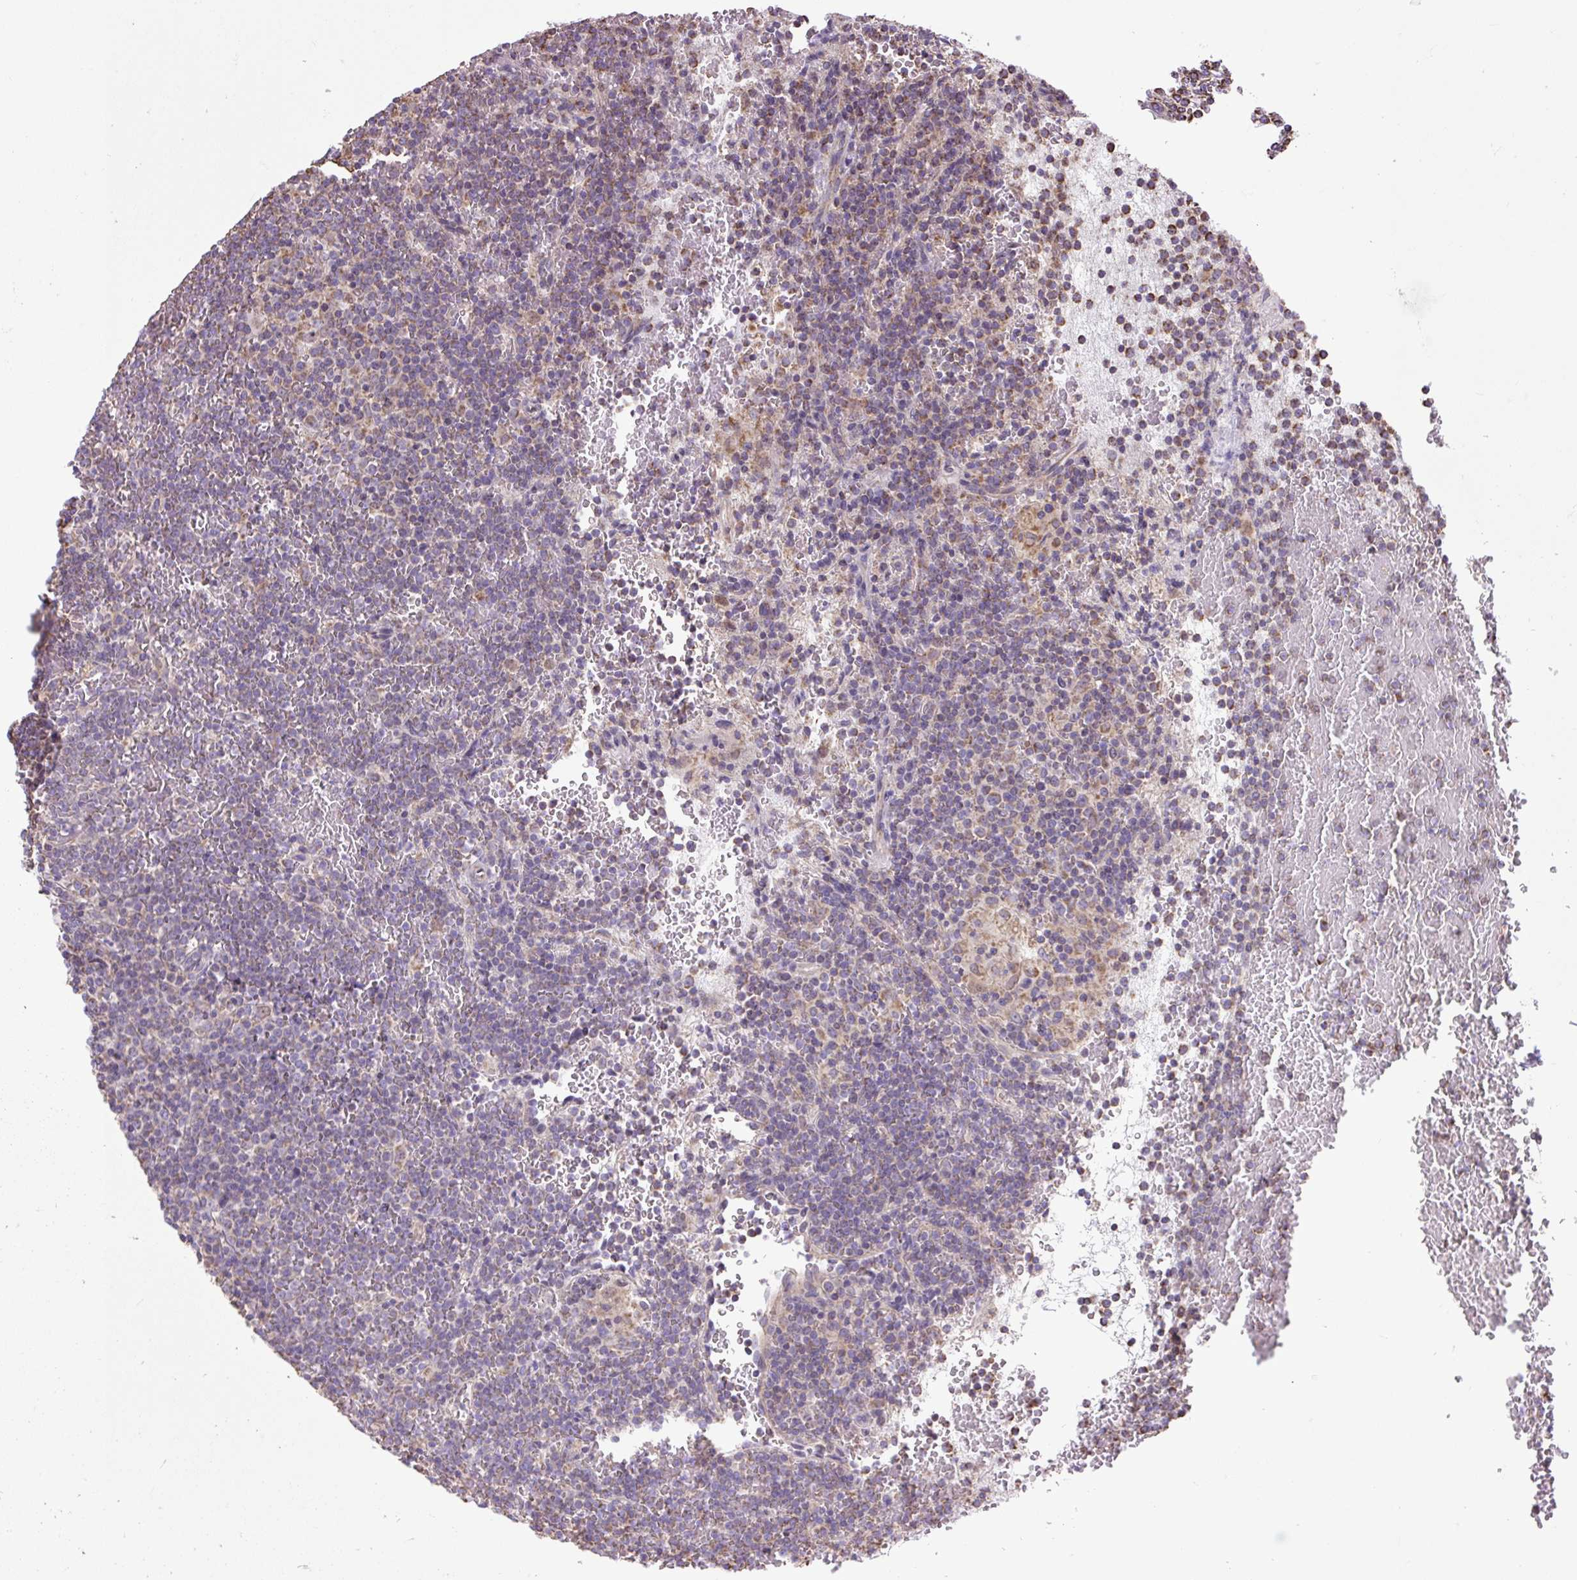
{"staining": {"intensity": "weak", "quantity": "<25%", "location": "cytoplasmic/membranous"}, "tissue": "lymphoma", "cell_type": "Tumor cells", "image_type": "cancer", "snomed": [{"axis": "morphology", "description": "Malignant lymphoma, non-Hodgkin's type, Low grade"}, {"axis": "topography", "description": "Spleen"}], "caption": "IHC of malignant lymphoma, non-Hodgkin's type (low-grade) demonstrates no positivity in tumor cells.", "gene": "PLCG1", "patient": {"sex": "female", "age": 19}}